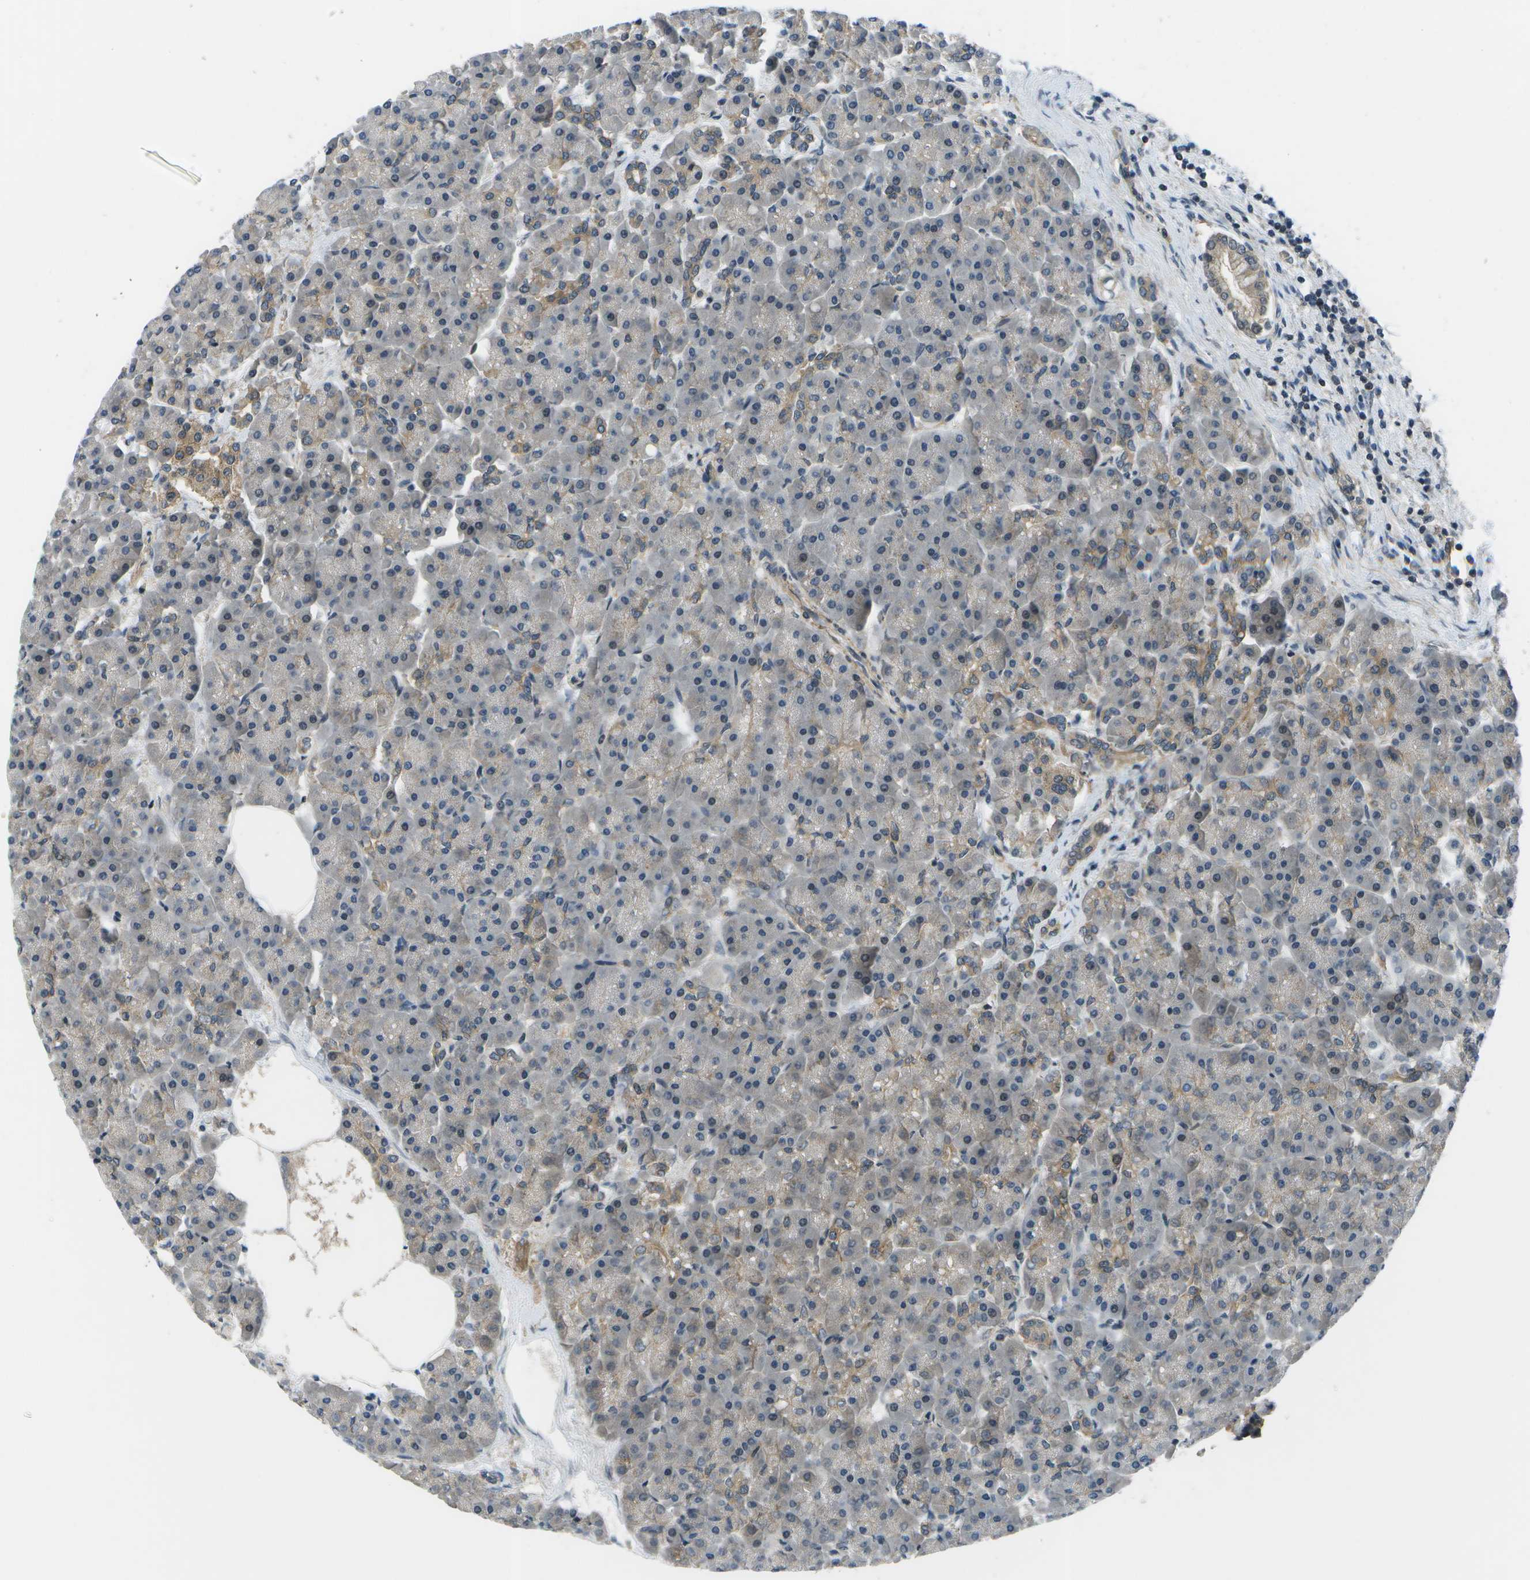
{"staining": {"intensity": "weak", "quantity": "25%-75%", "location": "cytoplasmic/membranous"}, "tissue": "pancreas", "cell_type": "Exocrine glandular cells", "image_type": "normal", "snomed": [{"axis": "morphology", "description": "Normal tissue, NOS"}, {"axis": "topography", "description": "Pancreas"}], "caption": "Protein expression analysis of normal human pancreas reveals weak cytoplasmic/membranous staining in about 25%-75% of exocrine glandular cells.", "gene": "ENPP5", "patient": {"sex": "female", "age": 70}}